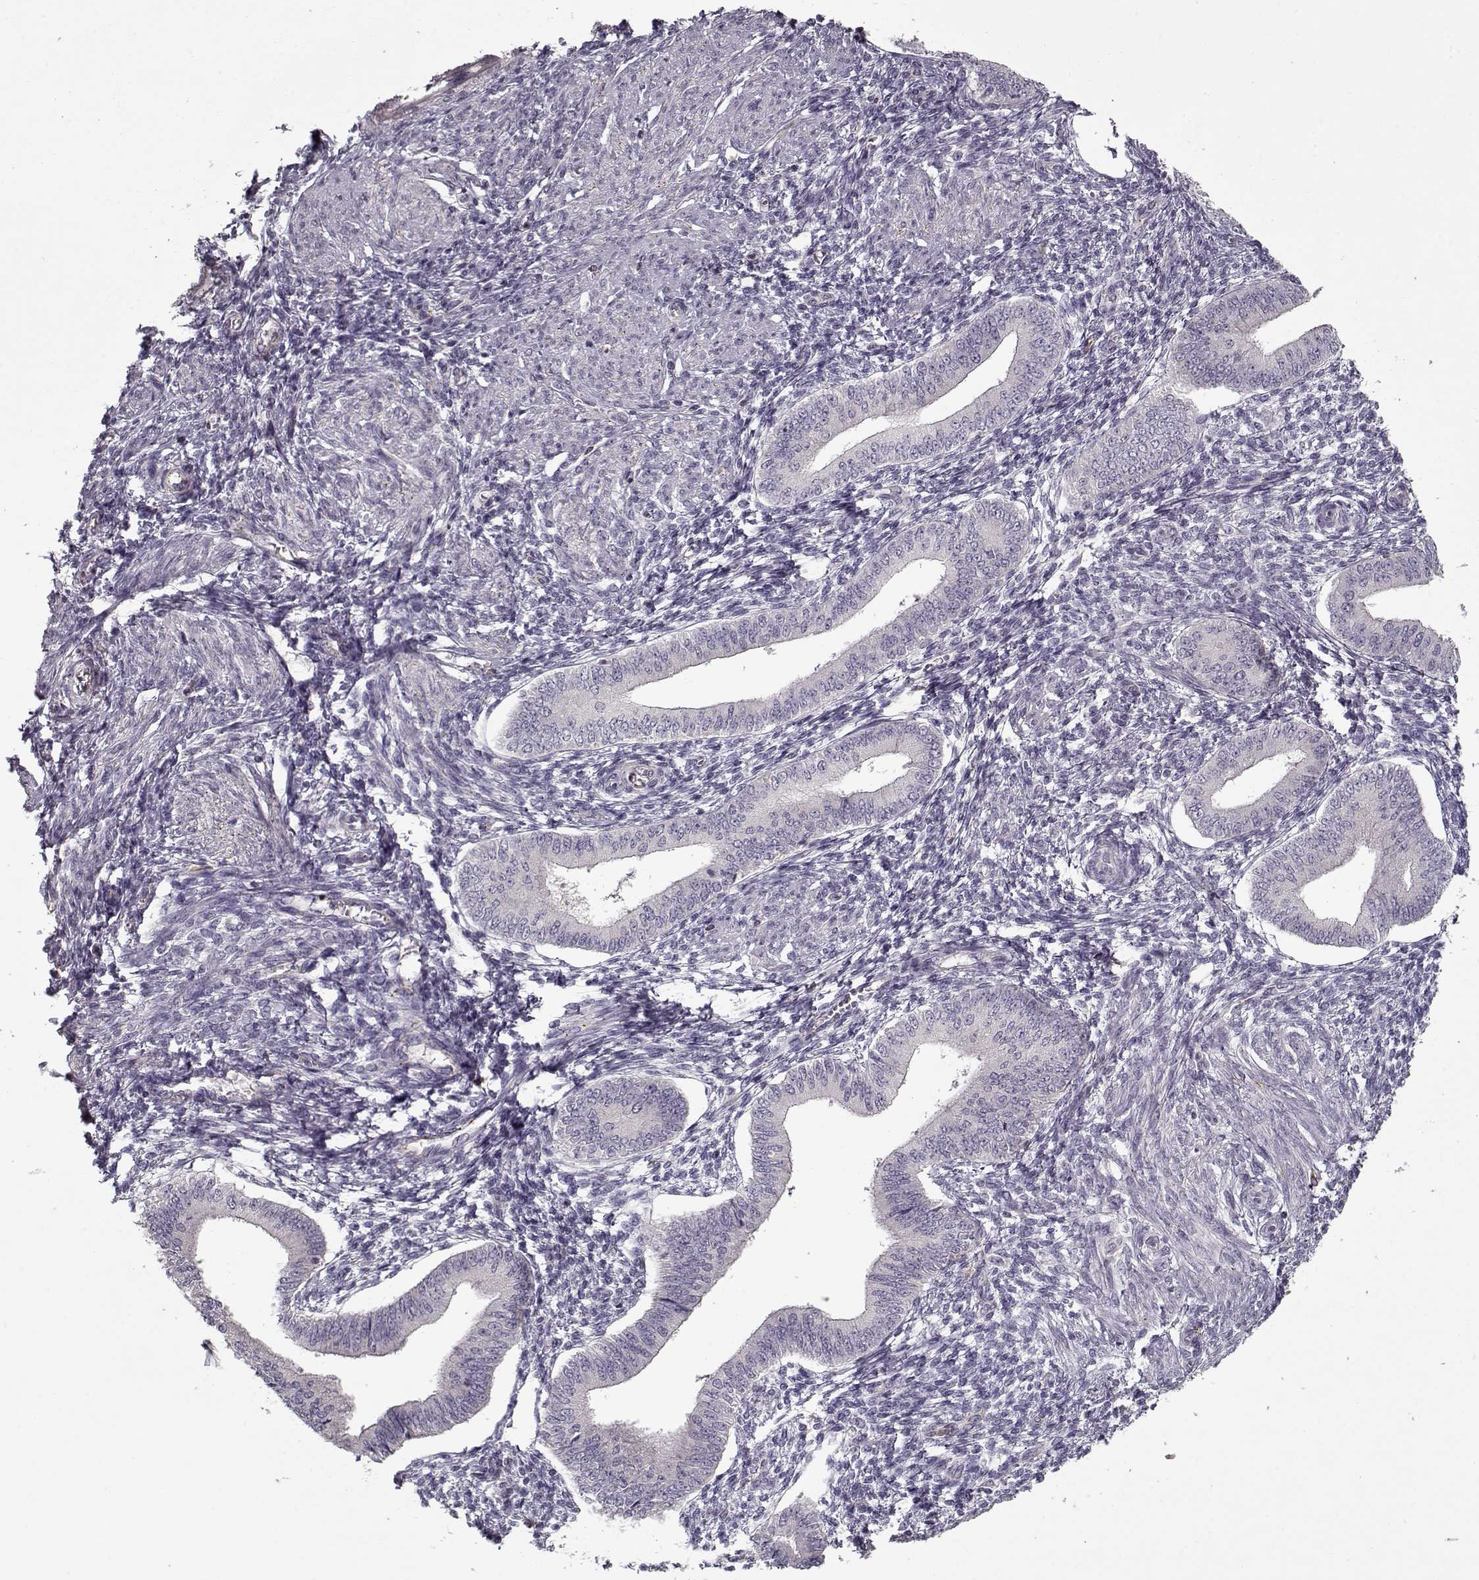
{"staining": {"intensity": "negative", "quantity": "none", "location": "none"}, "tissue": "endometrium", "cell_type": "Cells in endometrial stroma", "image_type": "normal", "snomed": [{"axis": "morphology", "description": "Normal tissue, NOS"}, {"axis": "topography", "description": "Endometrium"}], "caption": "IHC histopathology image of normal endometrium stained for a protein (brown), which reveals no positivity in cells in endometrial stroma. (Brightfield microscopy of DAB (3,3'-diaminobenzidine) immunohistochemistry (IHC) at high magnification).", "gene": "UNC13D", "patient": {"sex": "female", "age": 42}}